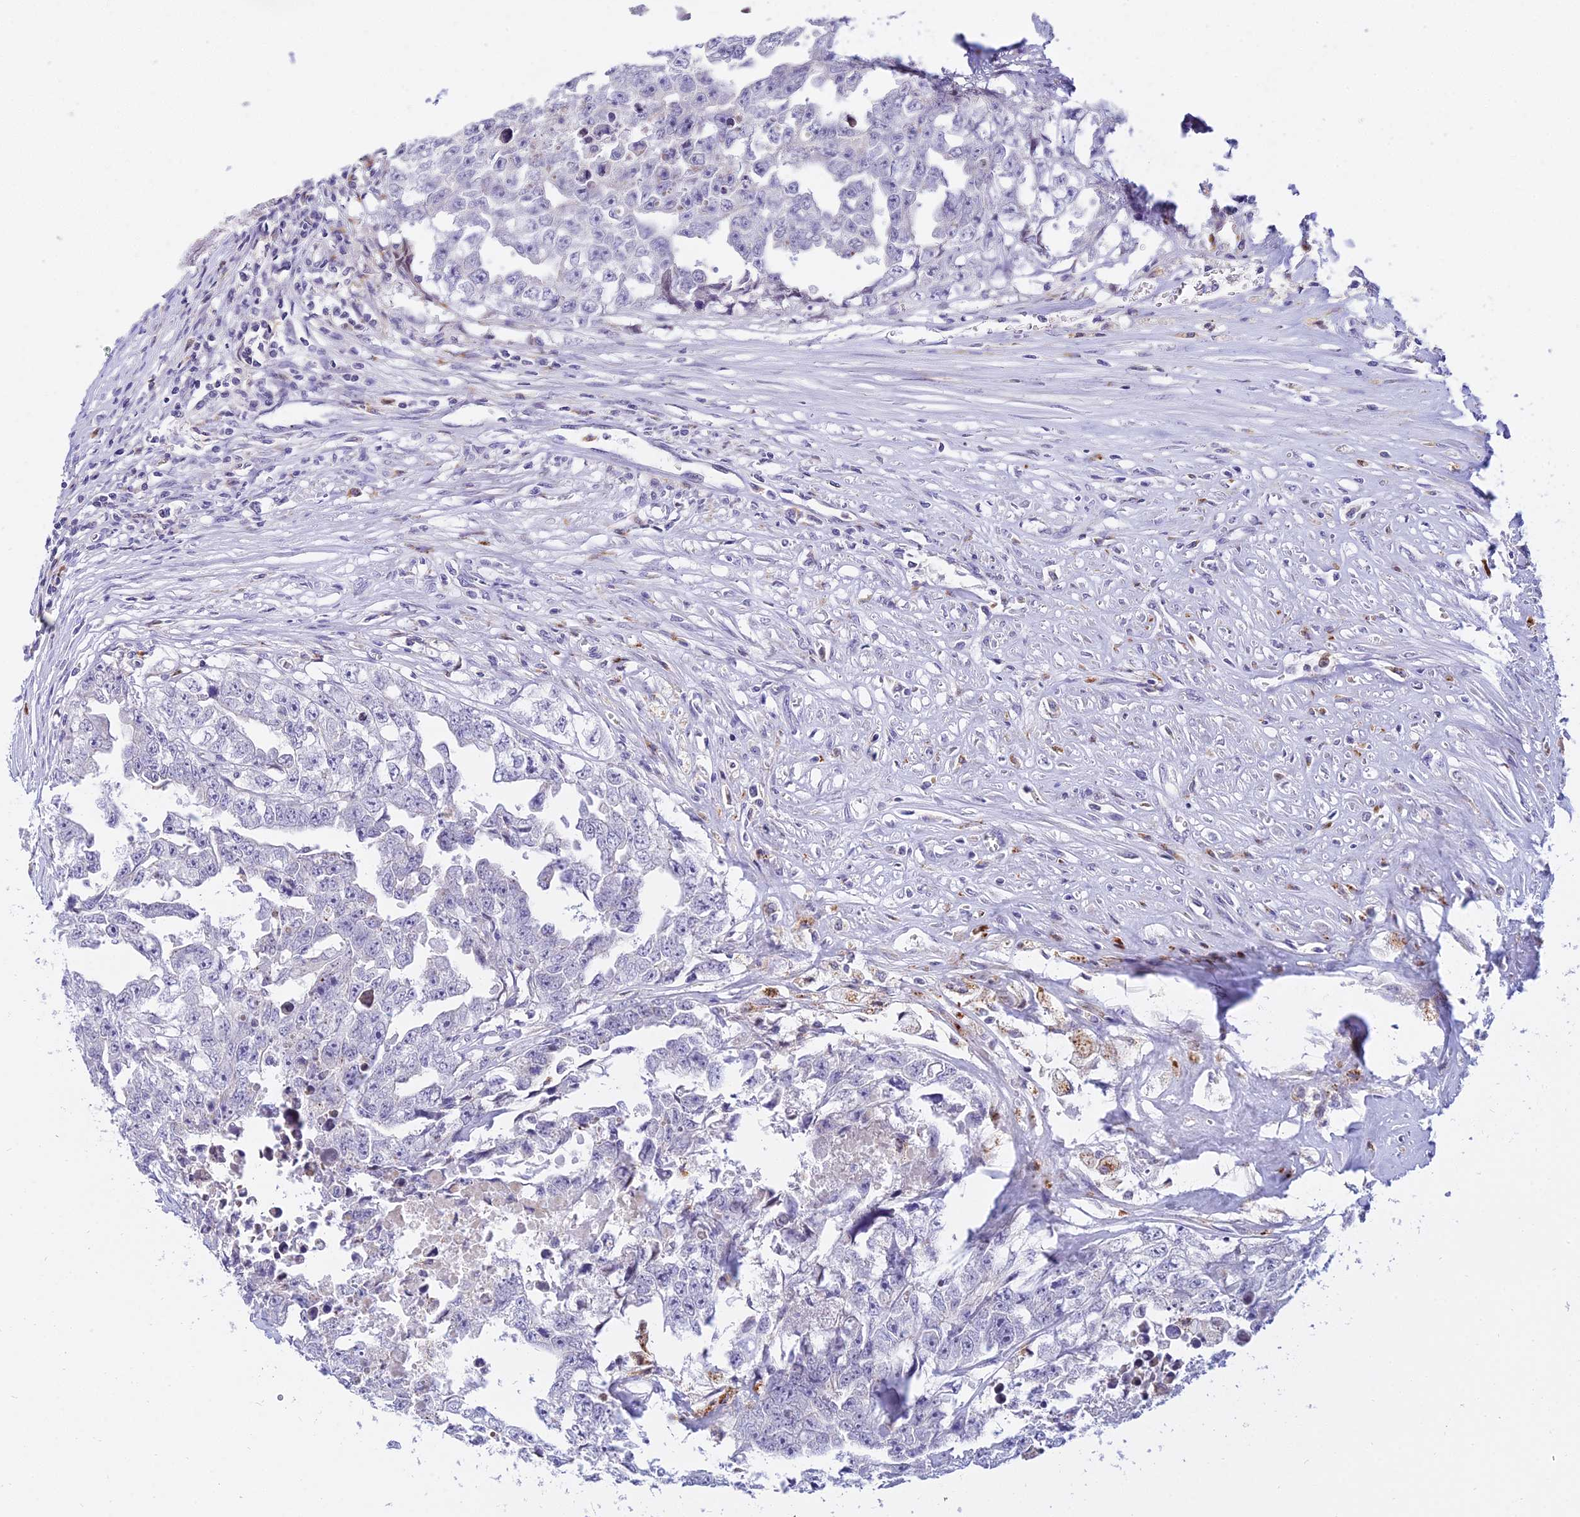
{"staining": {"intensity": "negative", "quantity": "none", "location": "none"}, "tissue": "testis cancer", "cell_type": "Tumor cells", "image_type": "cancer", "snomed": [{"axis": "morphology", "description": "Seminoma, NOS"}, {"axis": "morphology", "description": "Carcinoma, Embryonal, NOS"}, {"axis": "topography", "description": "Testis"}], "caption": "Testis embryonal carcinoma stained for a protein using immunohistochemistry (IHC) reveals no expression tumor cells.", "gene": "VWC2L", "patient": {"sex": "male", "age": 43}}